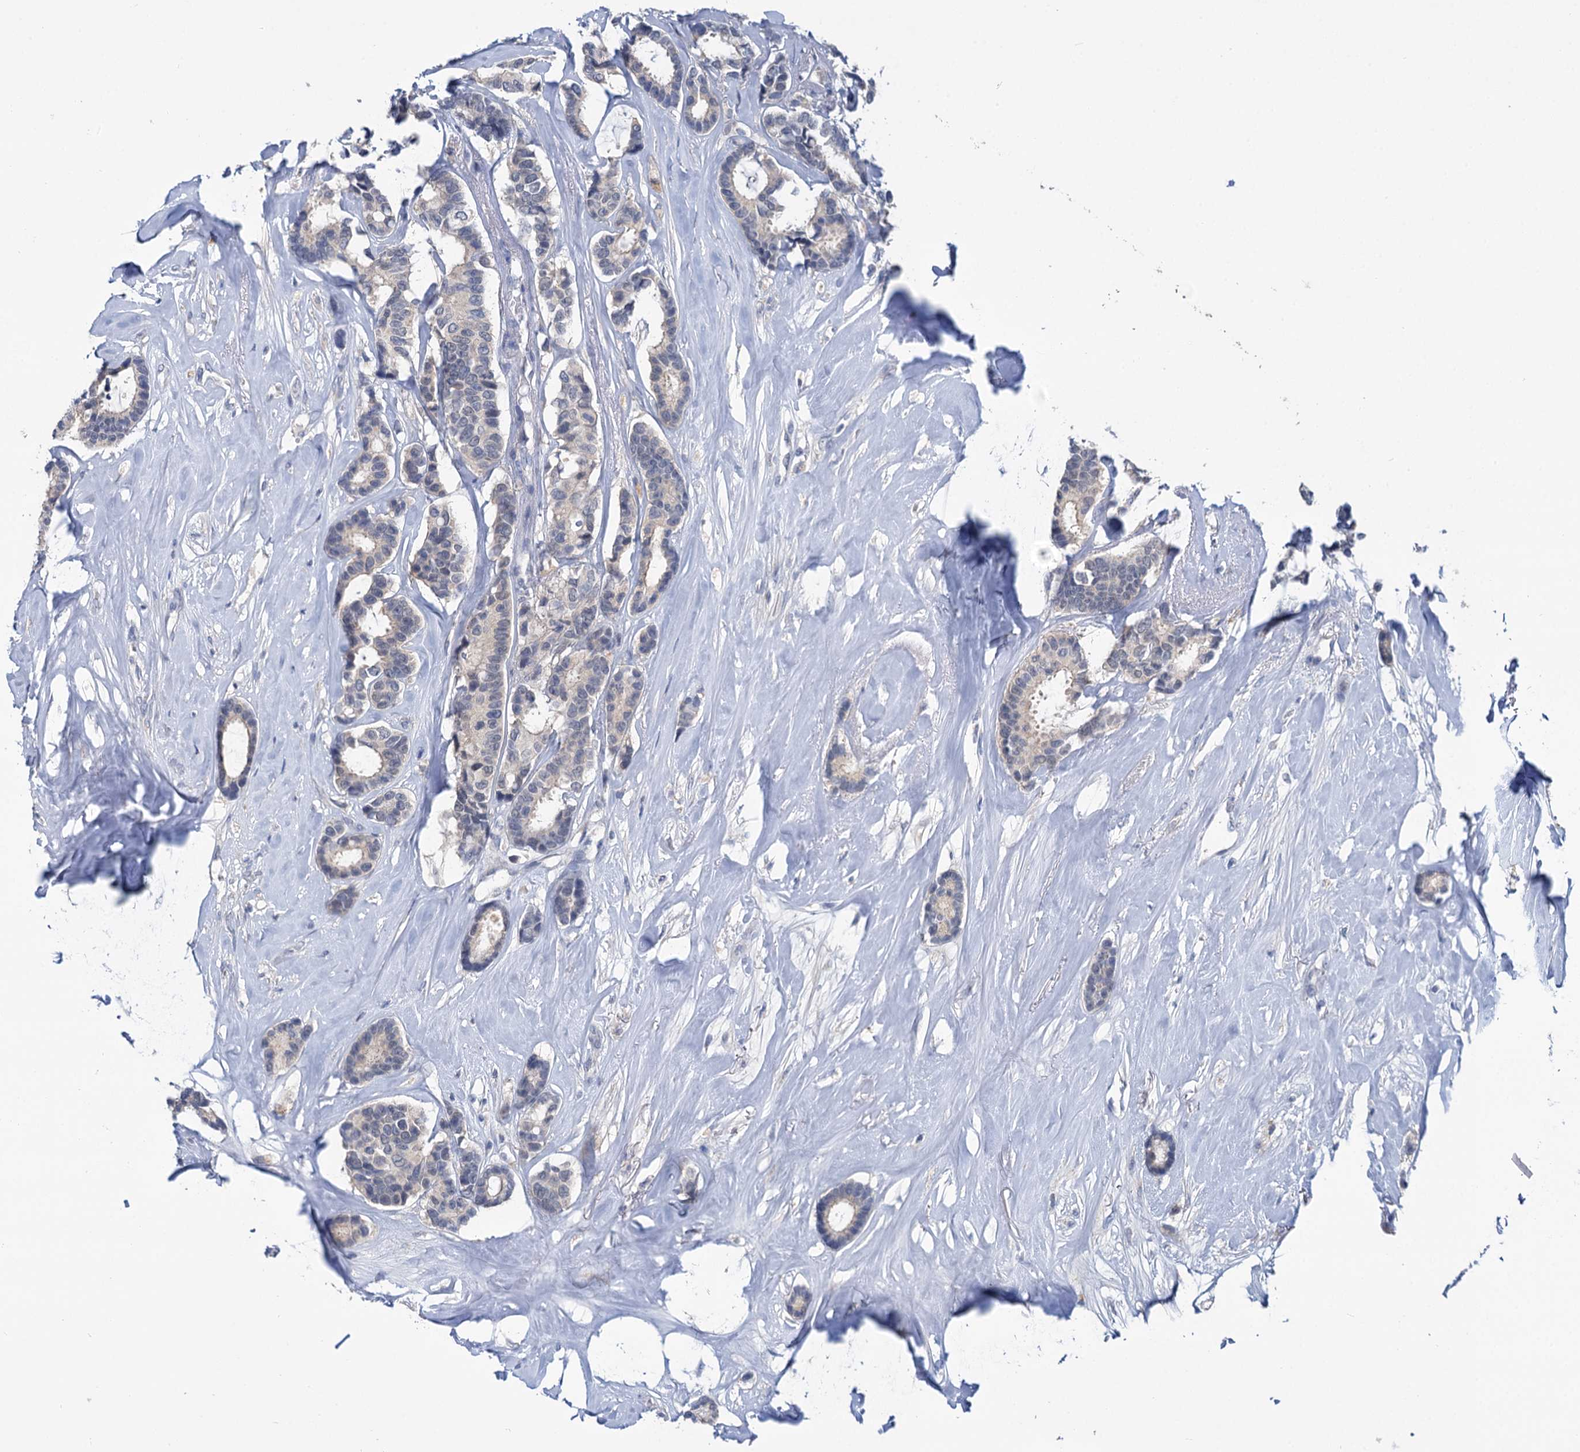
{"staining": {"intensity": "negative", "quantity": "none", "location": "none"}, "tissue": "breast cancer", "cell_type": "Tumor cells", "image_type": "cancer", "snomed": [{"axis": "morphology", "description": "Duct carcinoma"}, {"axis": "topography", "description": "Breast"}], "caption": "Image shows no significant protein staining in tumor cells of breast intraductal carcinoma. Brightfield microscopy of IHC stained with DAB (3,3'-diaminobenzidine) (brown) and hematoxylin (blue), captured at high magnification.", "gene": "ANKRD42", "patient": {"sex": "female", "age": 87}}